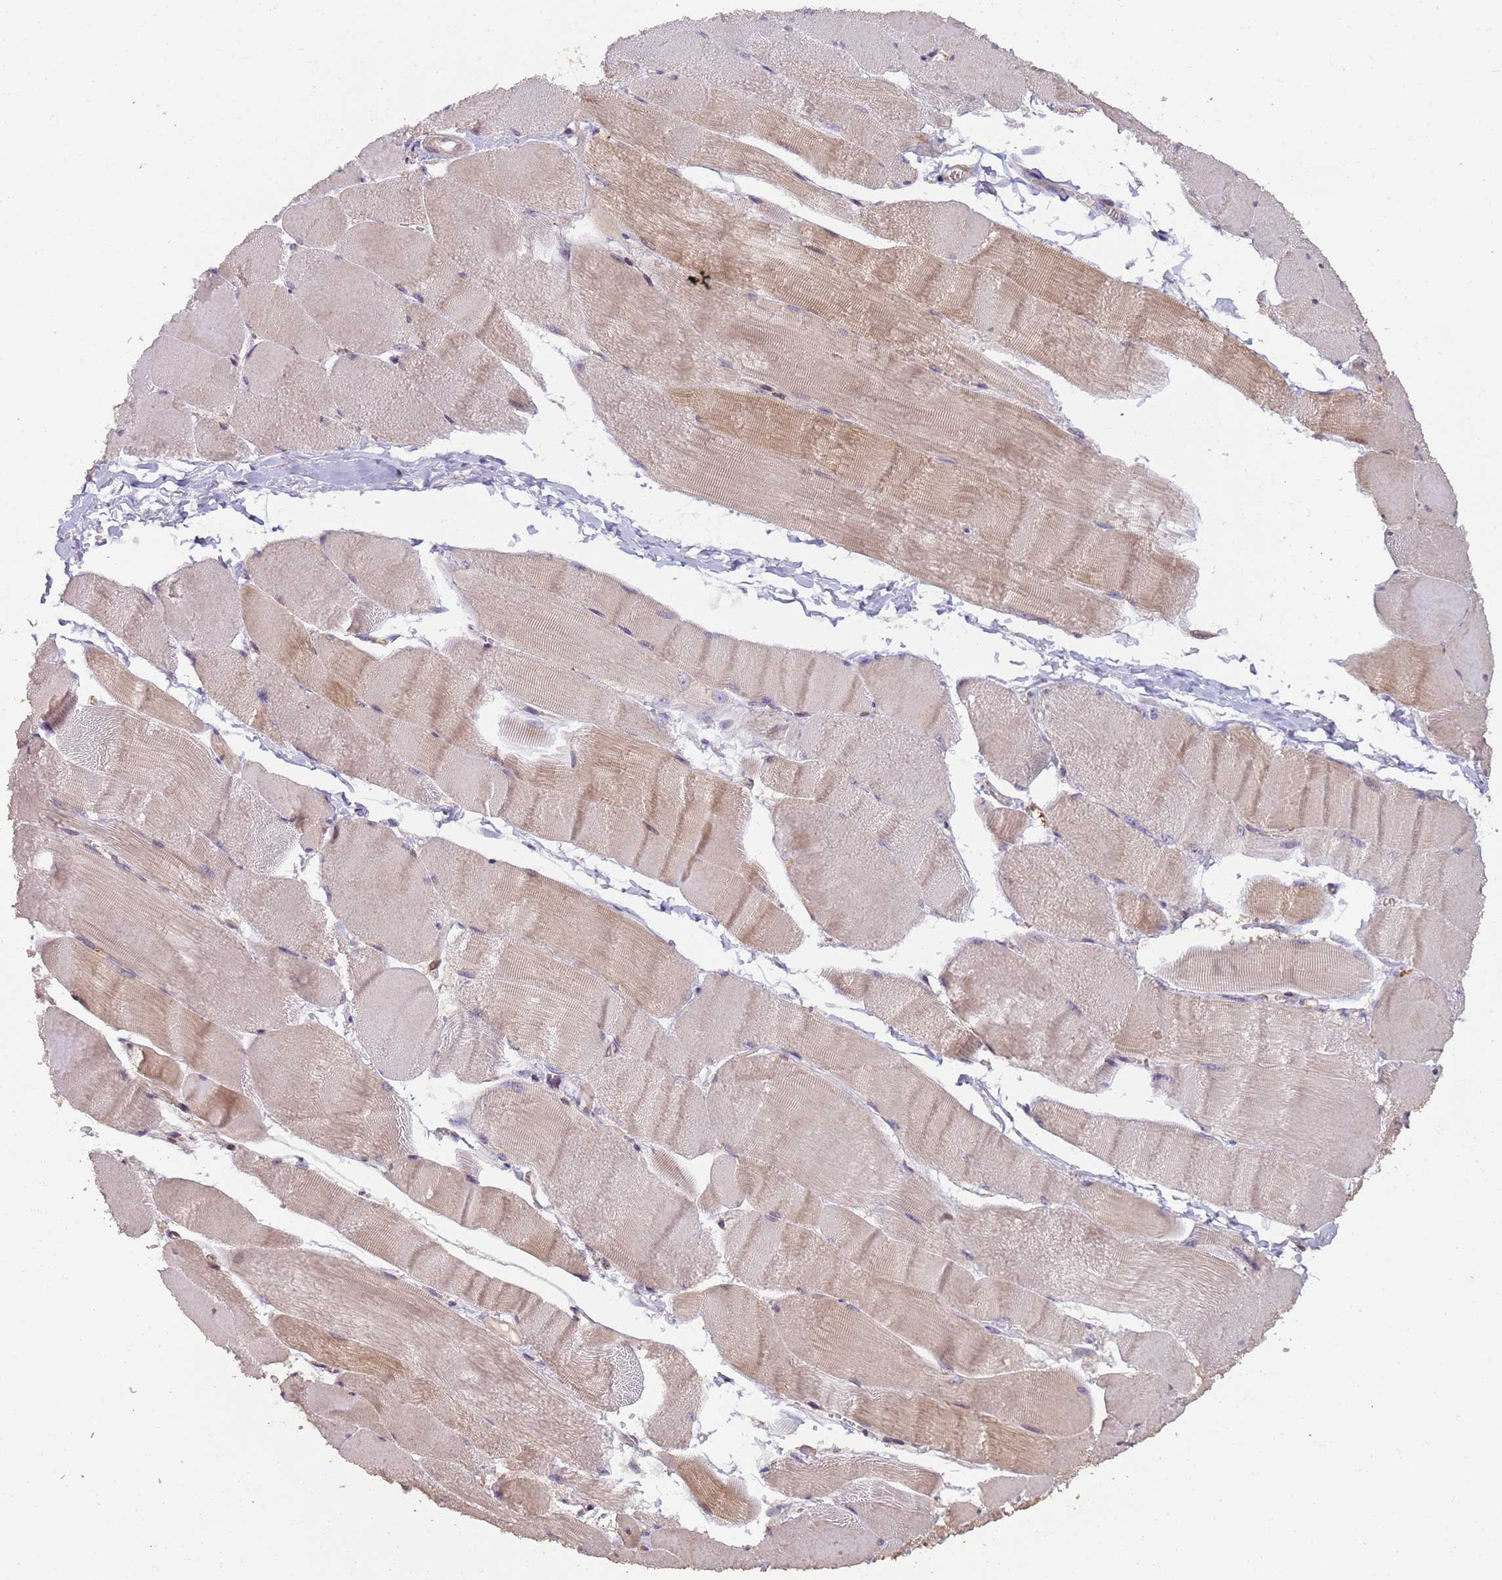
{"staining": {"intensity": "moderate", "quantity": ">75%", "location": "cytoplasmic/membranous"}, "tissue": "skeletal muscle", "cell_type": "Myocytes", "image_type": "normal", "snomed": [{"axis": "morphology", "description": "Normal tissue, NOS"}, {"axis": "morphology", "description": "Basal cell carcinoma"}, {"axis": "topography", "description": "Skeletal muscle"}], "caption": "Skeletal muscle was stained to show a protein in brown. There is medium levels of moderate cytoplasmic/membranous staining in about >75% of myocytes. The staining was performed using DAB, with brown indicating positive protein expression. Nuclei are stained blue with hematoxylin.", "gene": "RAPGEF3", "patient": {"sex": "female", "age": 64}}